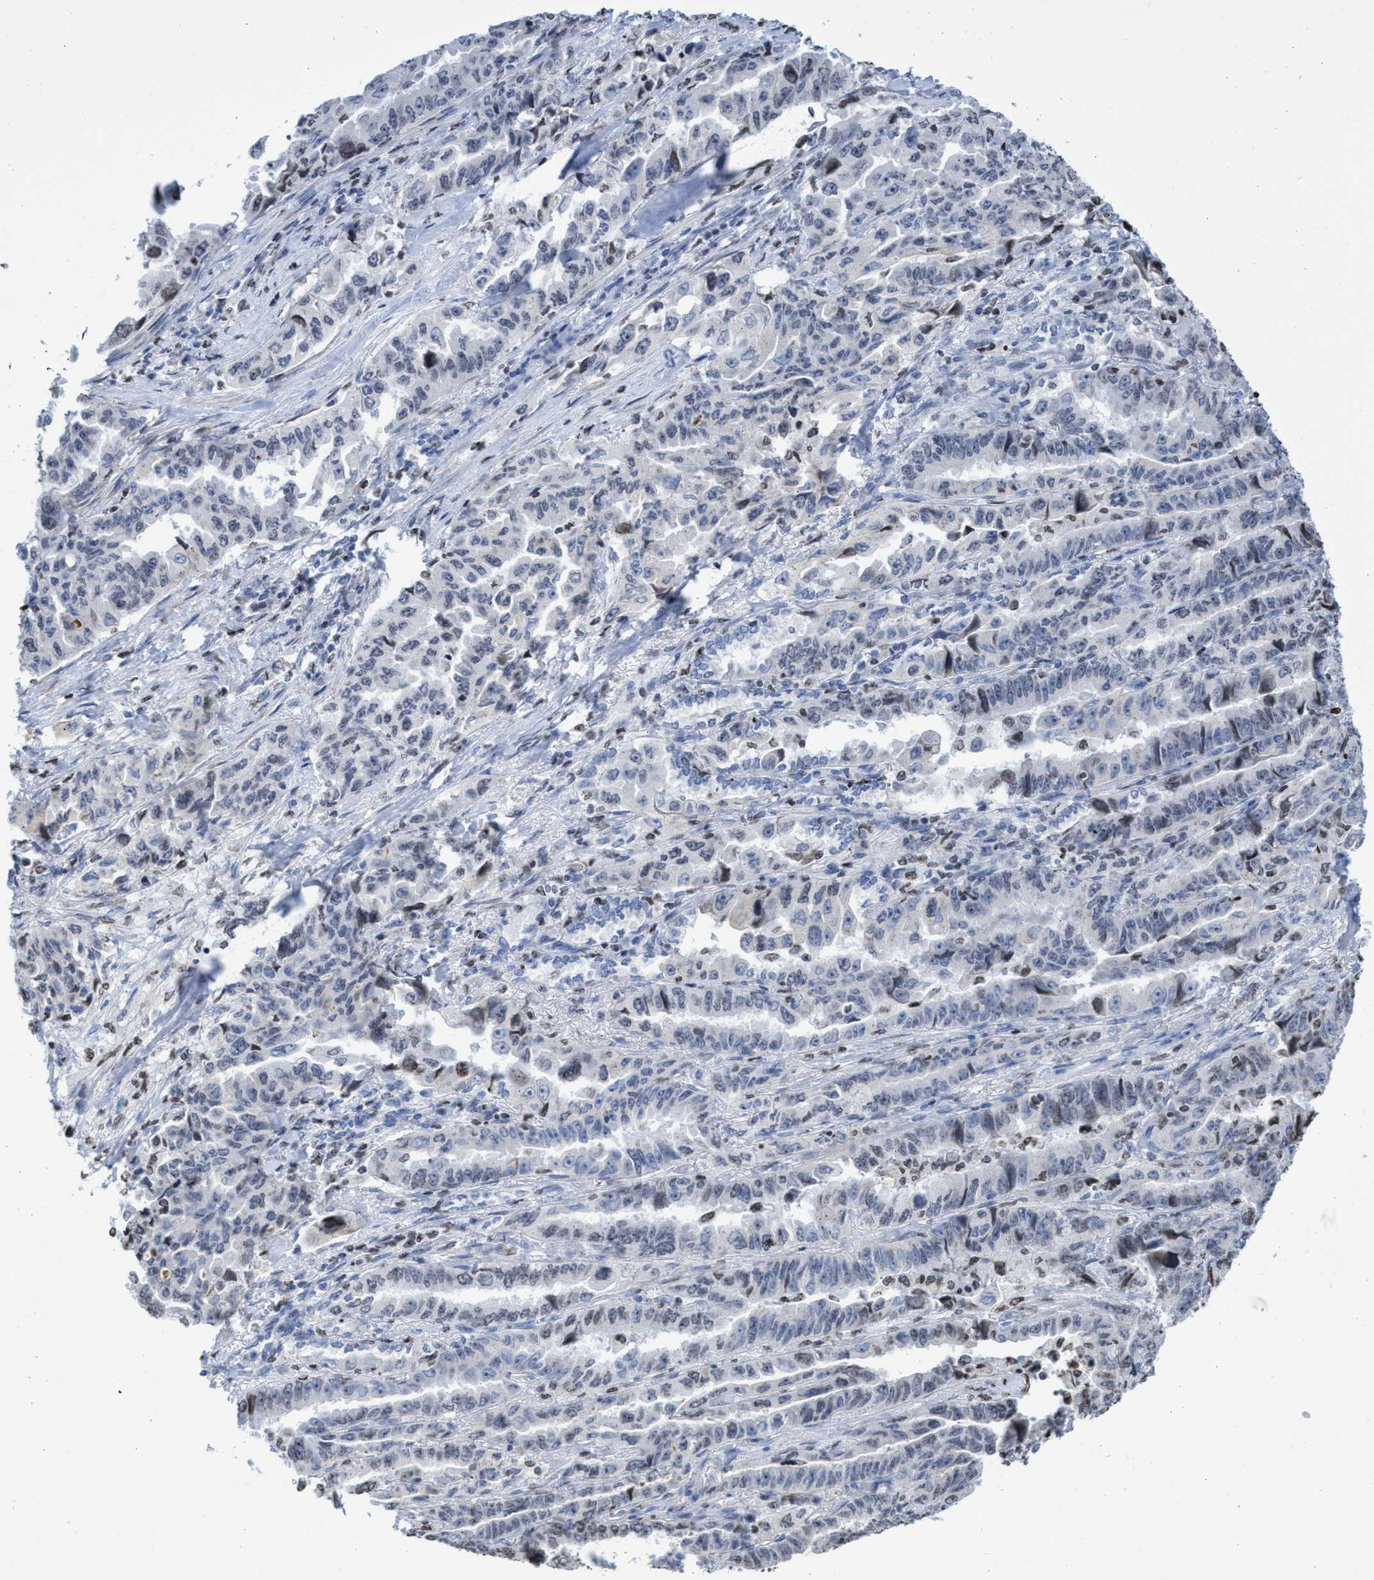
{"staining": {"intensity": "weak", "quantity": "<25%", "location": "nuclear"}, "tissue": "lung cancer", "cell_type": "Tumor cells", "image_type": "cancer", "snomed": [{"axis": "morphology", "description": "Adenocarcinoma, NOS"}, {"axis": "topography", "description": "Lung"}], "caption": "High magnification brightfield microscopy of adenocarcinoma (lung) stained with DAB (brown) and counterstained with hematoxylin (blue): tumor cells show no significant staining.", "gene": "CBX2", "patient": {"sex": "female", "age": 51}}